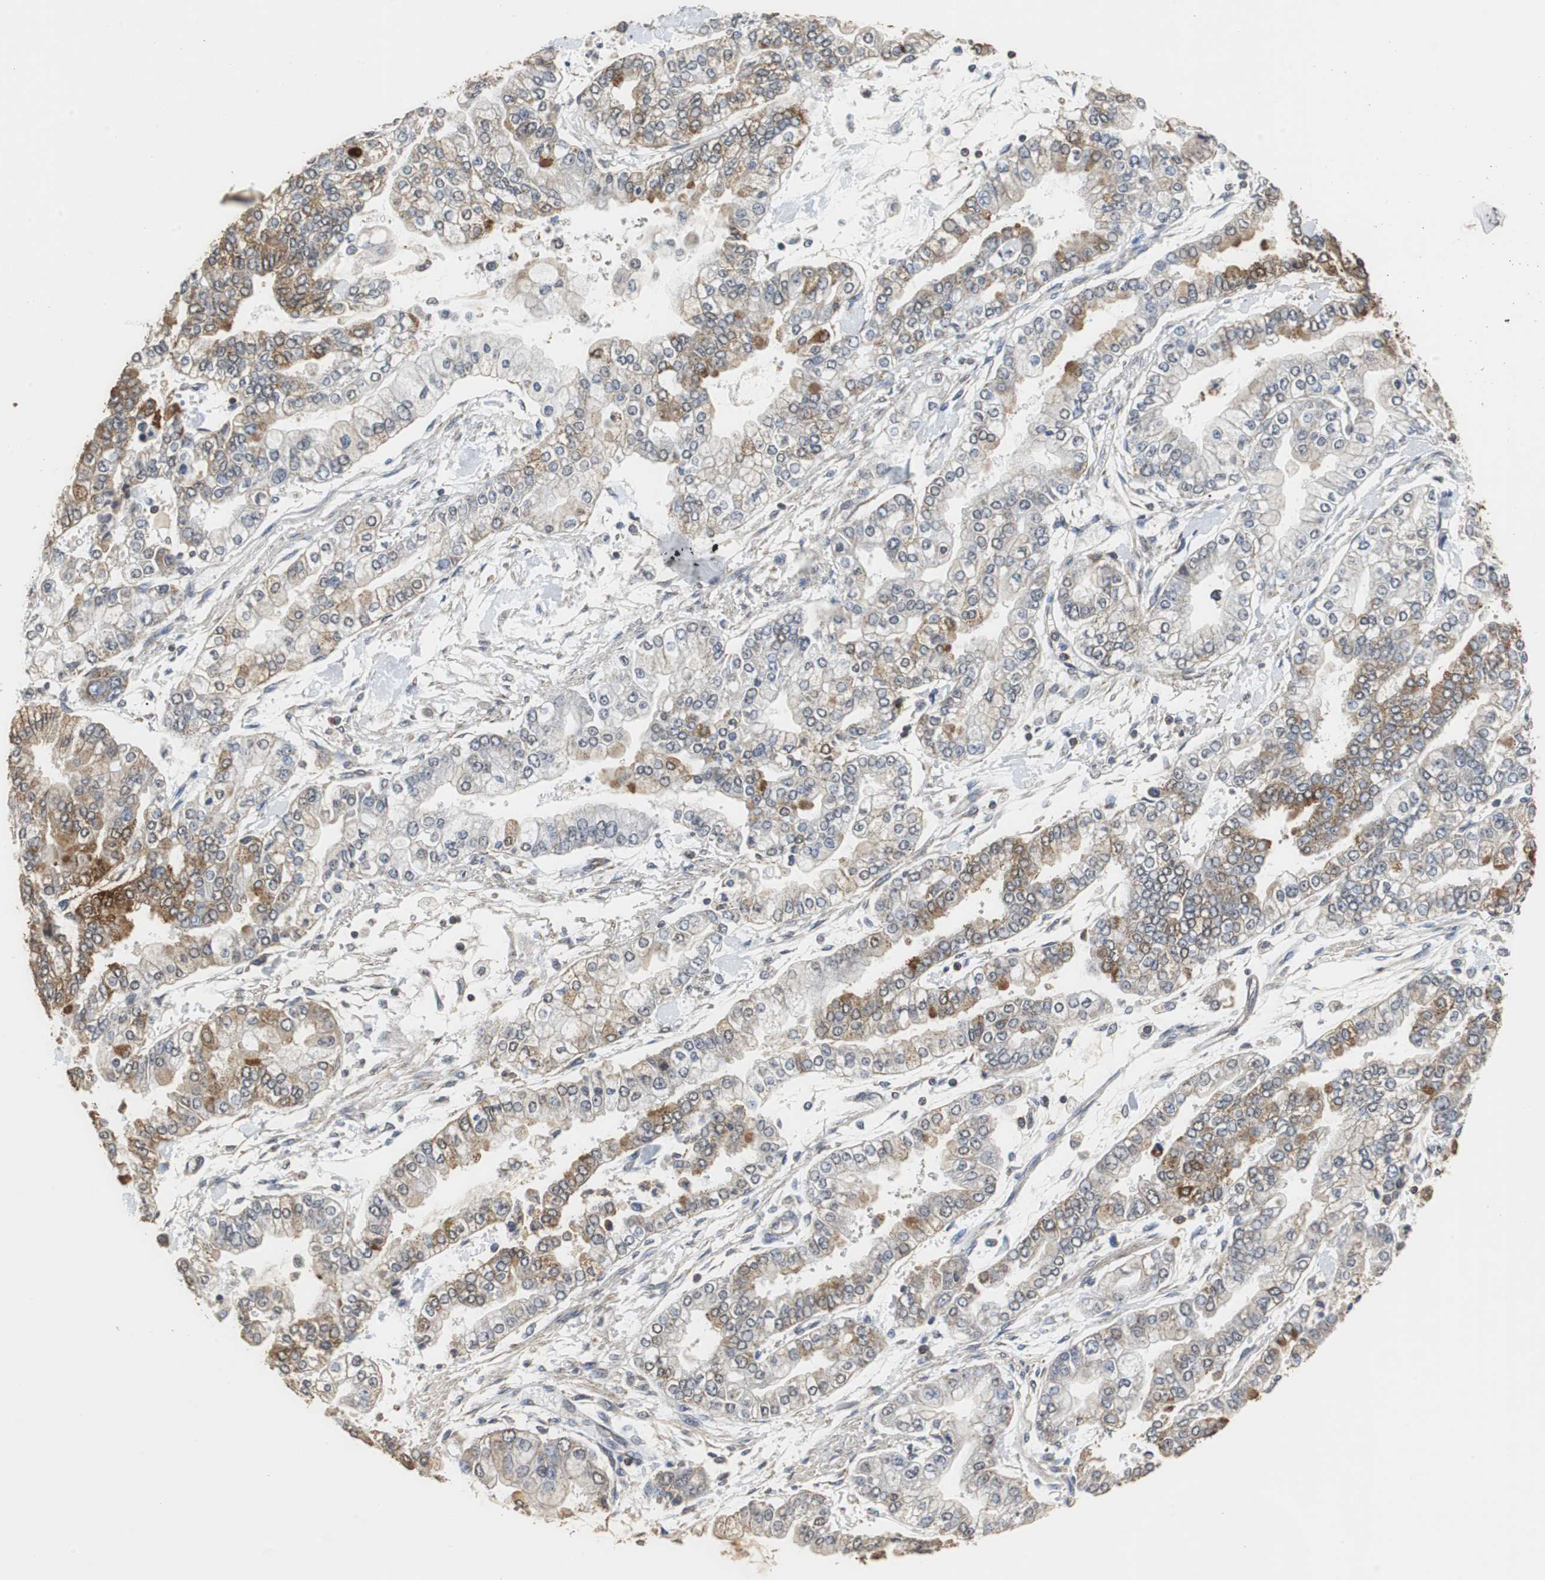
{"staining": {"intensity": "weak", "quantity": "25%-75%", "location": "cytoplasmic/membranous"}, "tissue": "stomach cancer", "cell_type": "Tumor cells", "image_type": "cancer", "snomed": [{"axis": "morphology", "description": "Normal tissue, NOS"}, {"axis": "morphology", "description": "Adenocarcinoma, NOS"}, {"axis": "topography", "description": "Stomach, upper"}, {"axis": "topography", "description": "Stomach"}], "caption": "Stomach cancer stained for a protein reveals weak cytoplasmic/membranous positivity in tumor cells.", "gene": "NNT", "patient": {"sex": "male", "age": 76}}